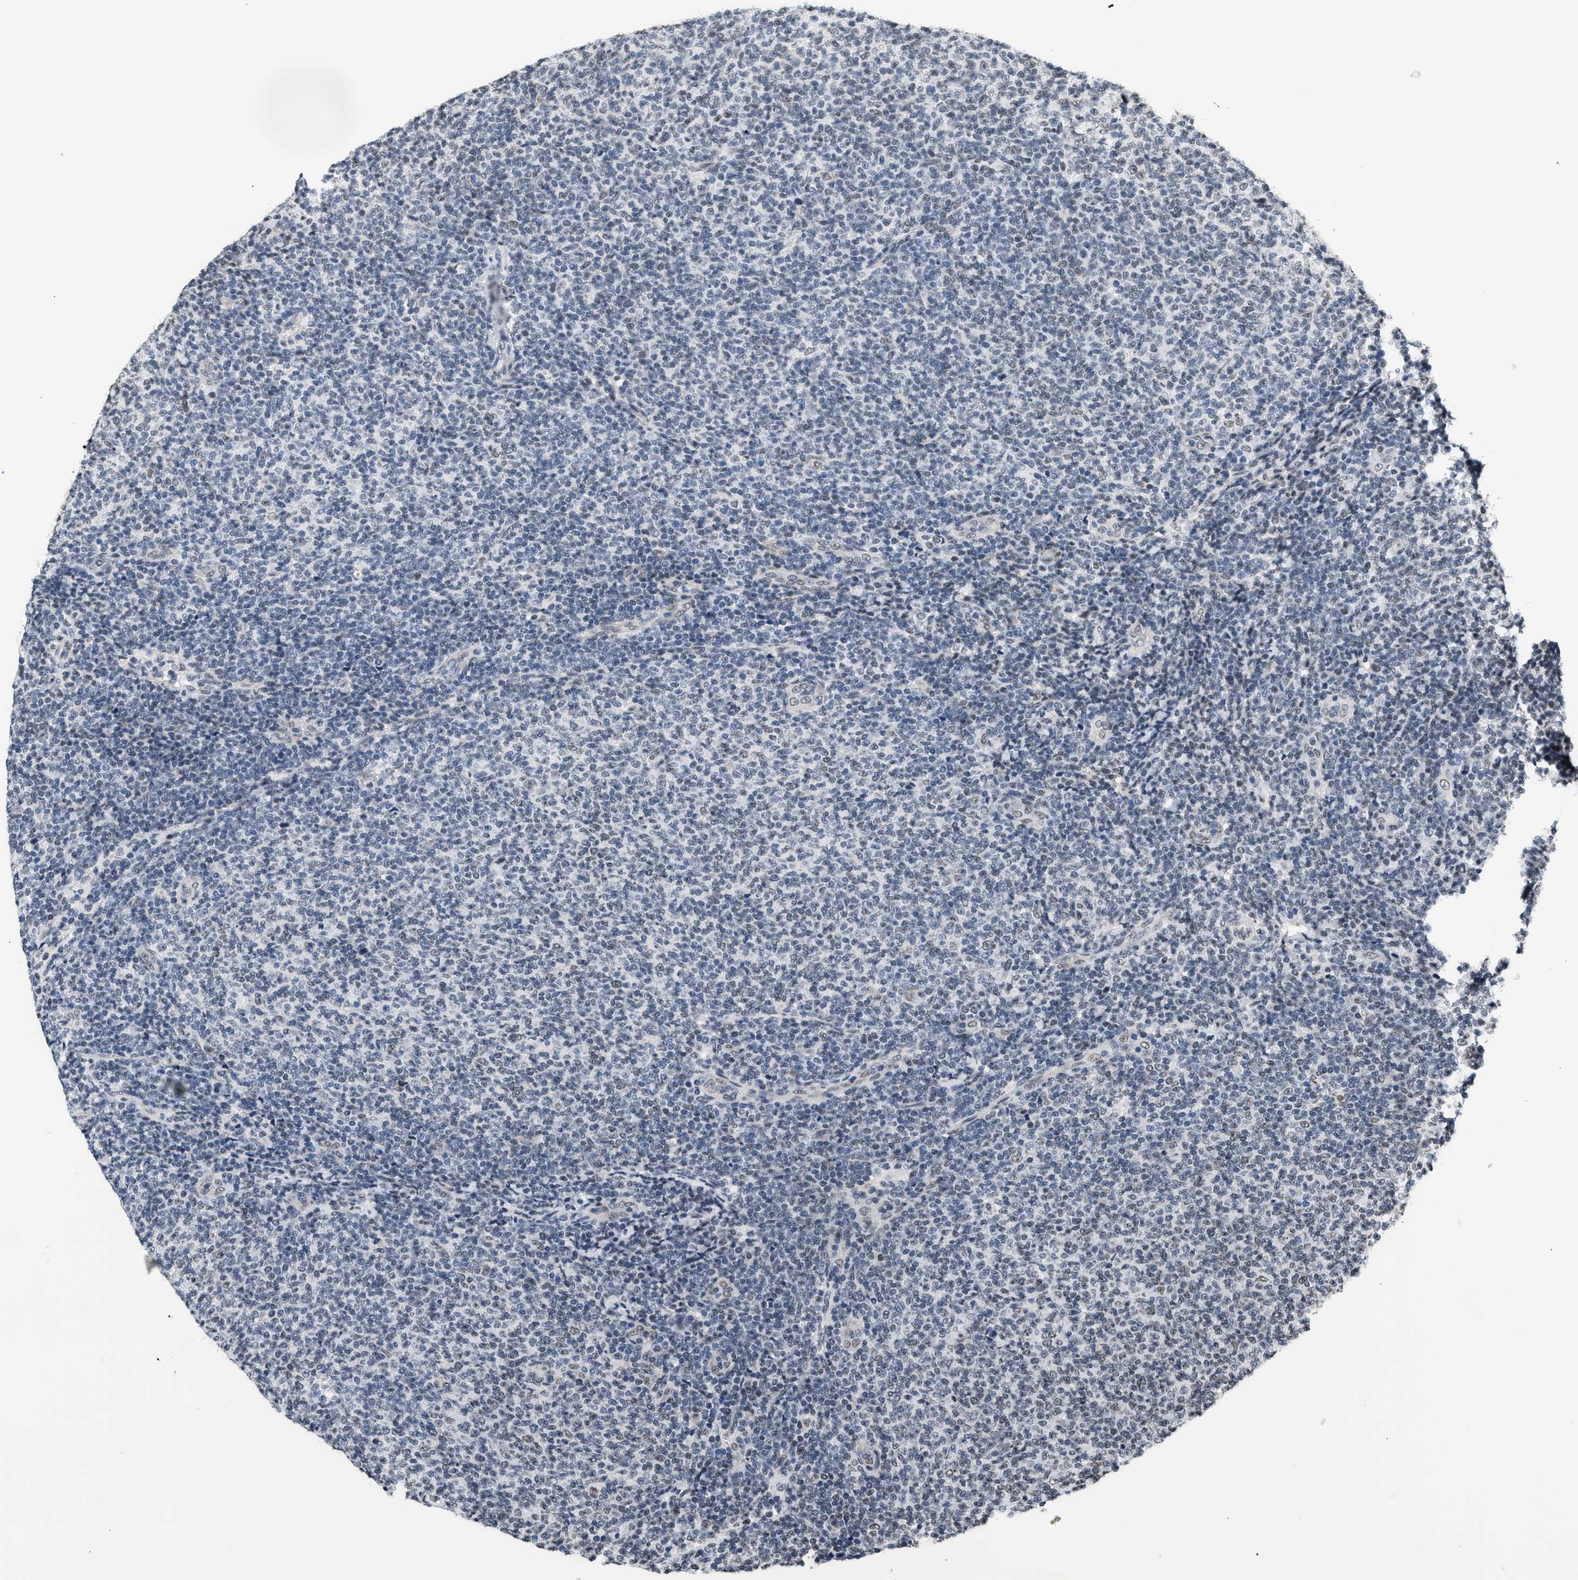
{"staining": {"intensity": "negative", "quantity": "none", "location": "none"}, "tissue": "lymphoma", "cell_type": "Tumor cells", "image_type": "cancer", "snomed": [{"axis": "morphology", "description": "Malignant lymphoma, non-Hodgkin's type, Low grade"}, {"axis": "topography", "description": "Lymph node"}], "caption": "An immunohistochemistry (IHC) image of lymphoma is shown. There is no staining in tumor cells of lymphoma.", "gene": "RAF1", "patient": {"sex": "male", "age": 66}}